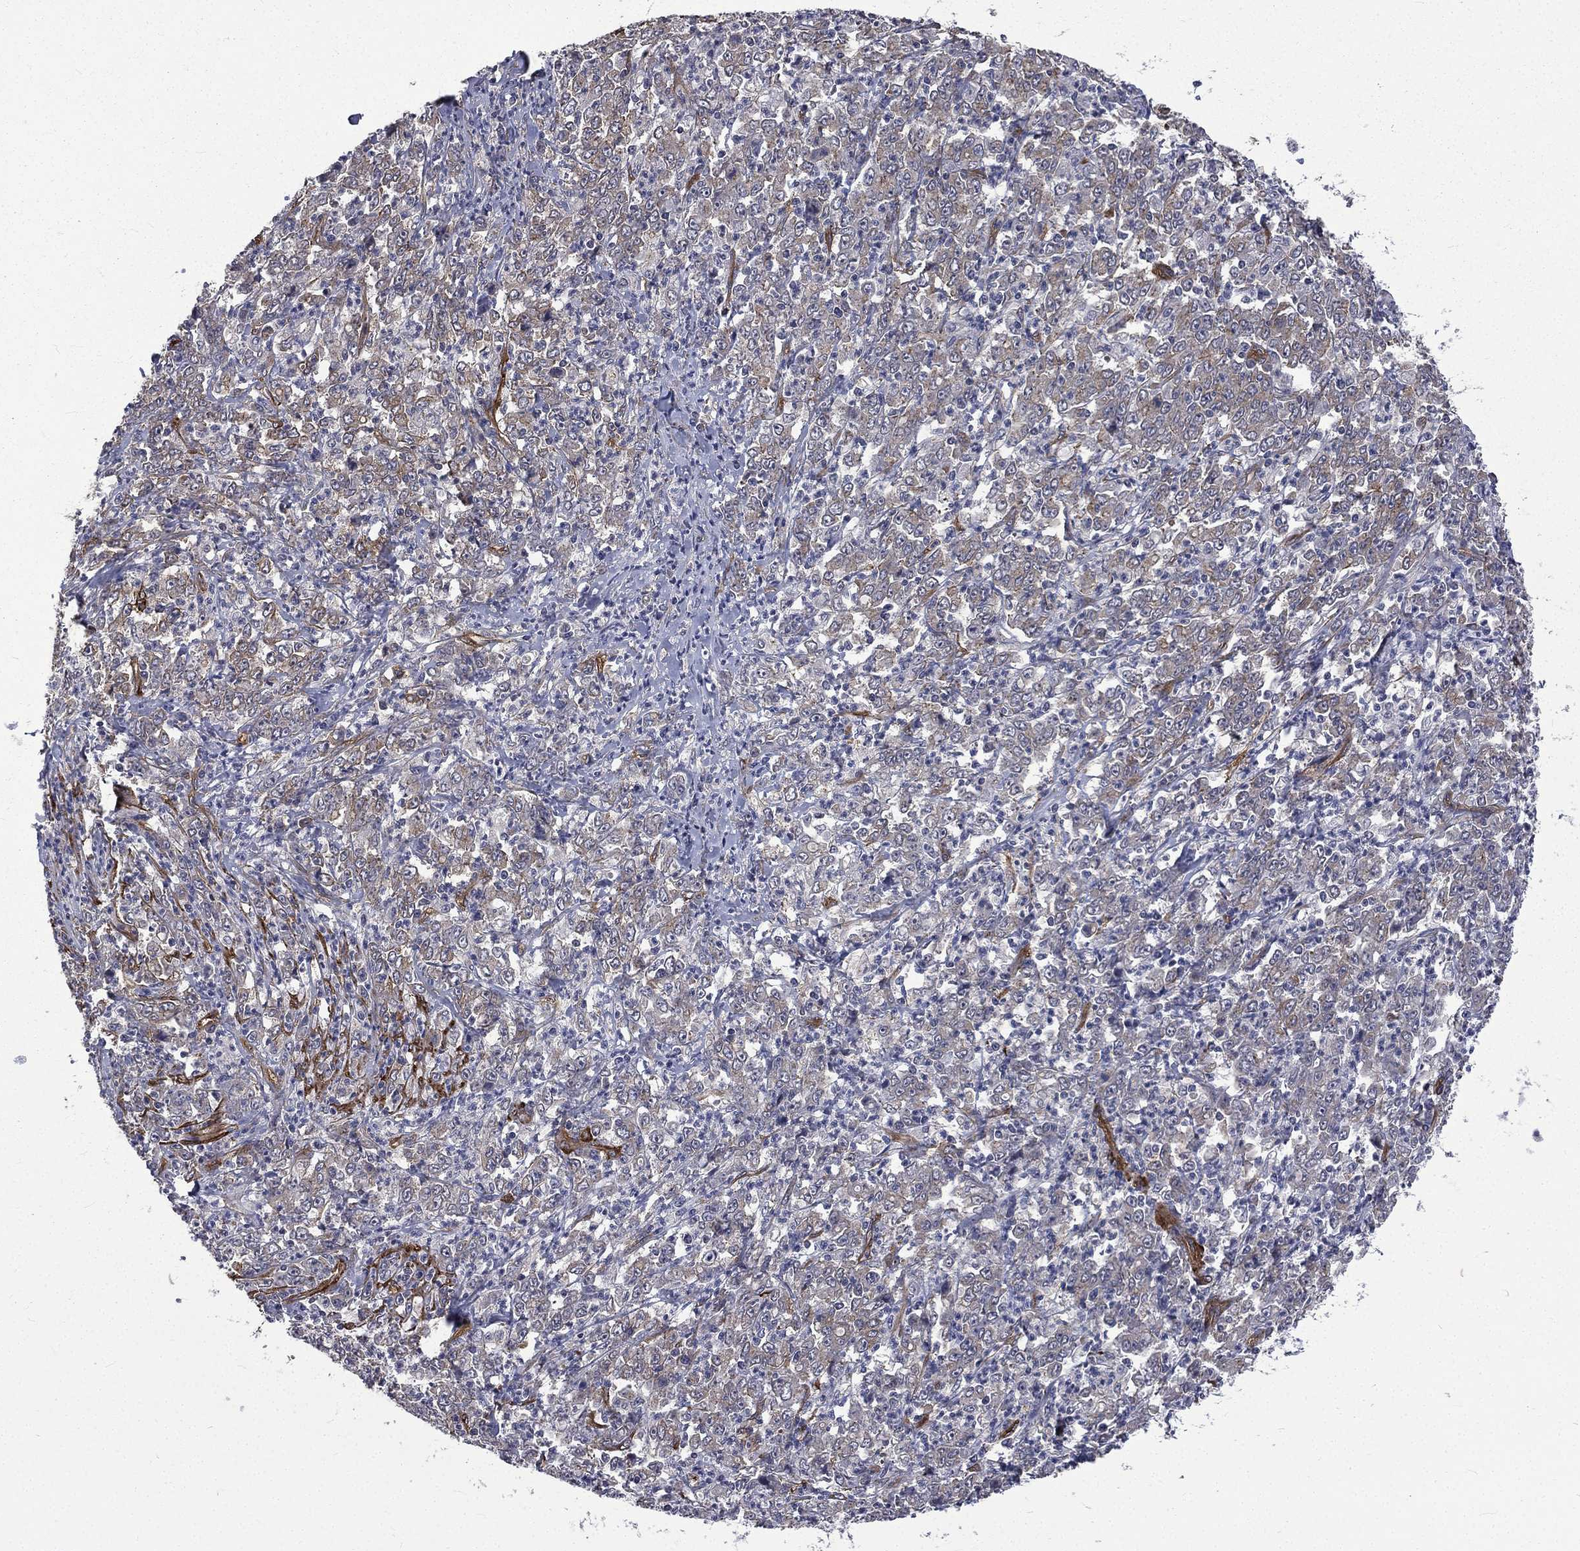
{"staining": {"intensity": "negative", "quantity": "none", "location": "none"}, "tissue": "stomach cancer", "cell_type": "Tumor cells", "image_type": "cancer", "snomed": [{"axis": "morphology", "description": "Adenocarcinoma, NOS"}, {"axis": "topography", "description": "Stomach, lower"}], "caption": "DAB (3,3'-diaminobenzidine) immunohistochemical staining of stomach cancer shows no significant staining in tumor cells. (IHC, brightfield microscopy, high magnification).", "gene": "PPFIBP1", "patient": {"sex": "female", "age": 71}}